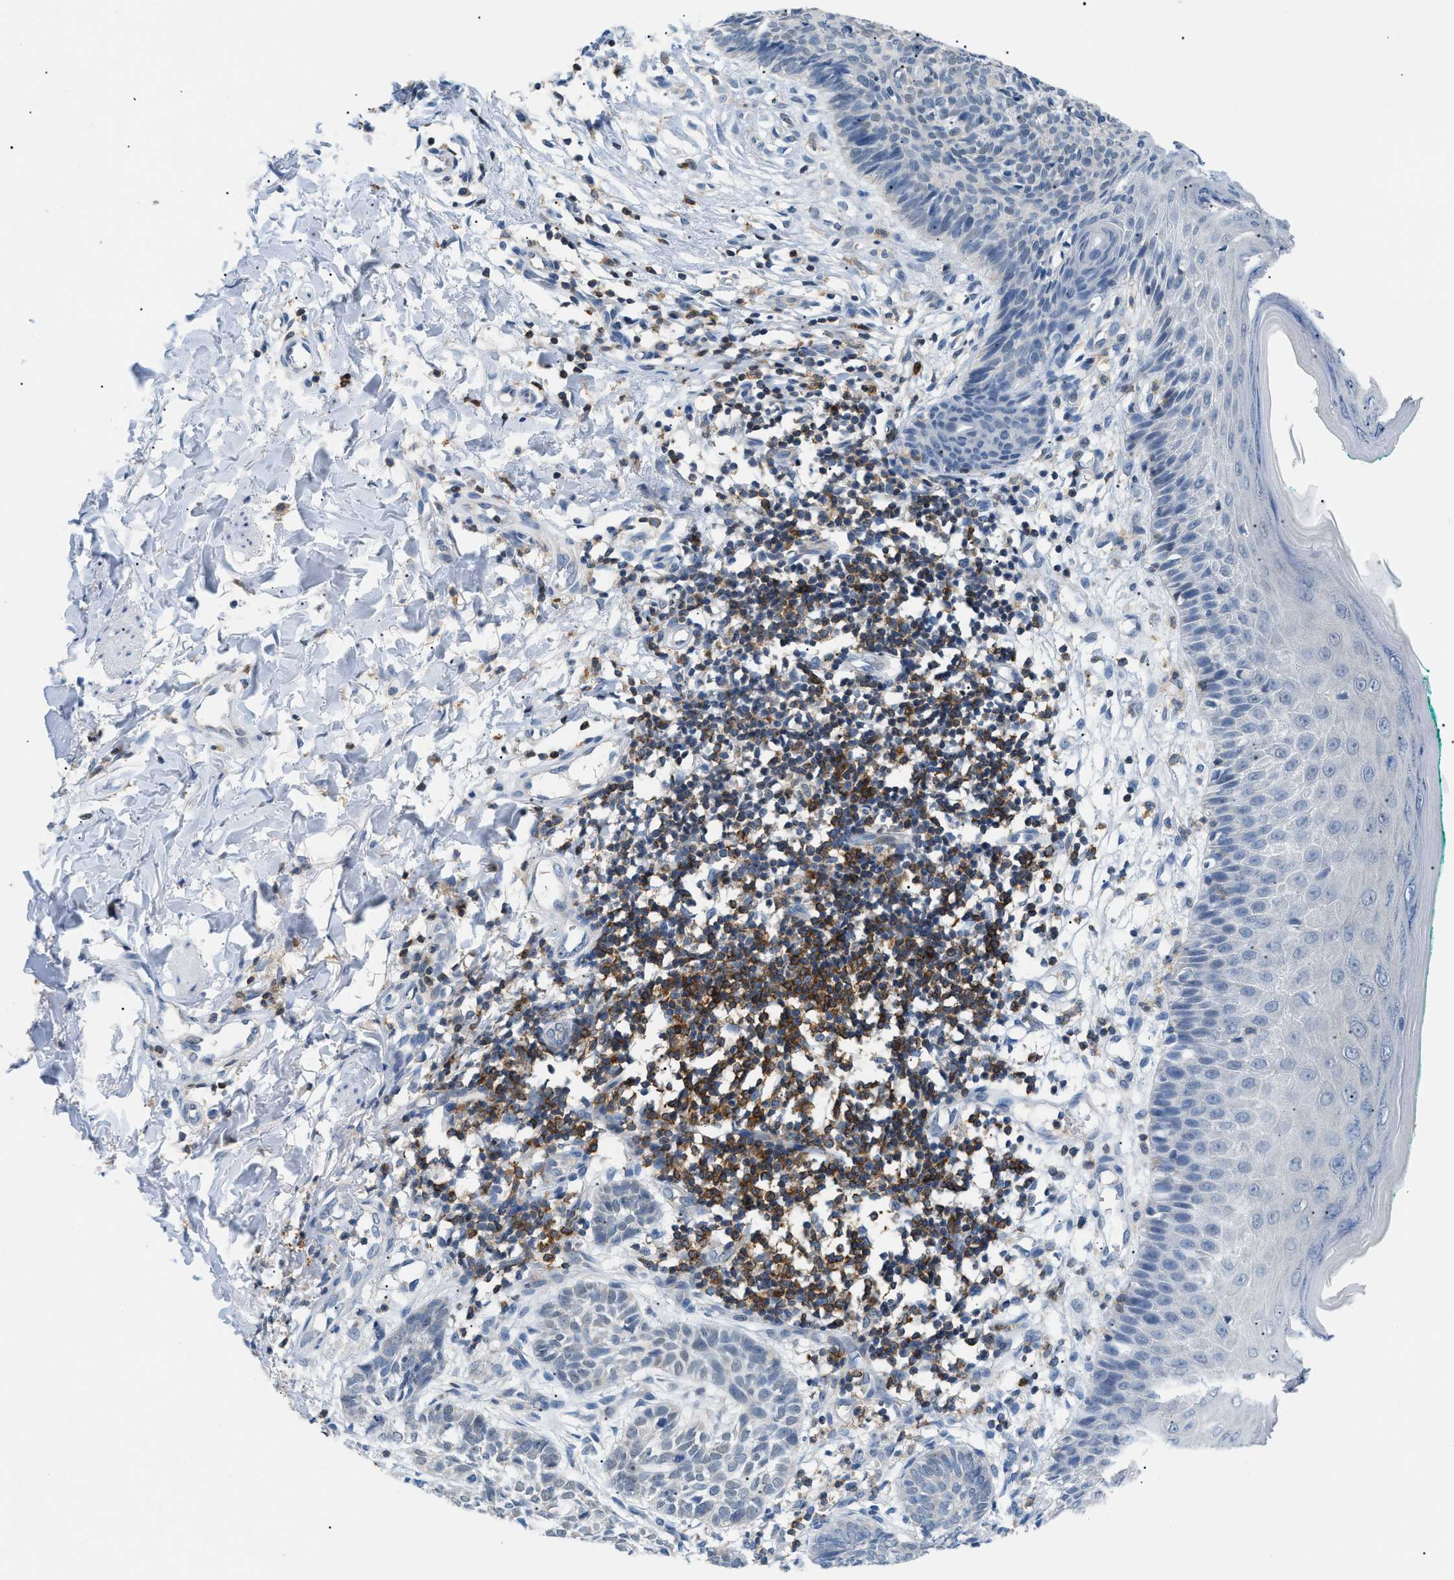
{"staining": {"intensity": "negative", "quantity": "none", "location": "none"}, "tissue": "skin cancer", "cell_type": "Tumor cells", "image_type": "cancer", "snomed": [{"axis": "morphology", "description": "Basal cell carcinoma"}, {"axis": "topography", "description": "Skin"}], "caption": "Skin cancer (basal cell carcinoma) was stained to show a protein in brown. There is no significant expression in tumor cells.", "gene": "INPP5D", "patient": {"sex": "male", "age": 60}}